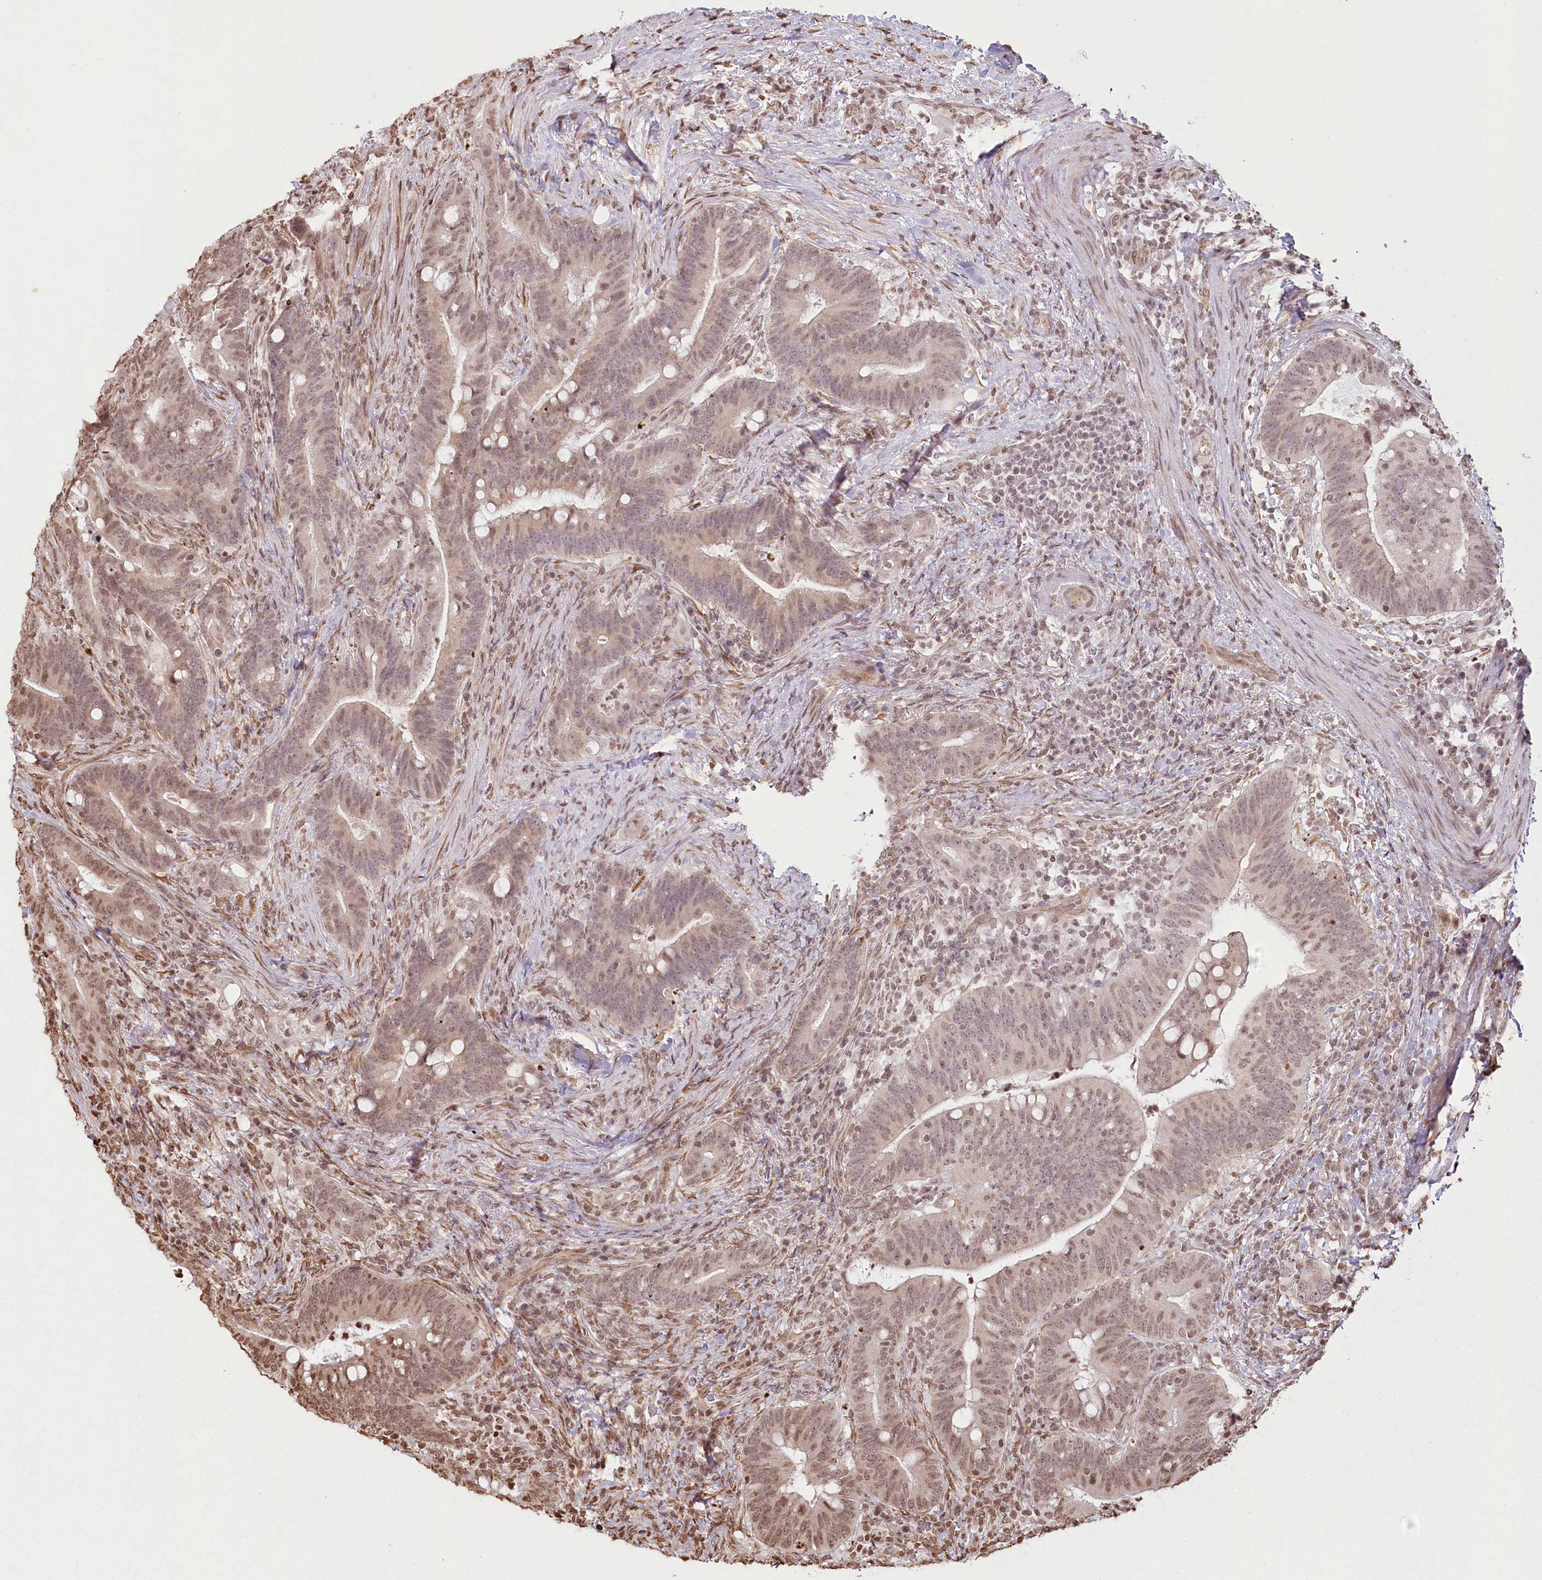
{"staining": {"intensity": "weak", "quantity": ">75%", "location": "nuclear"}, "tissue": "colorectal cancer", "cell_type": "Tumor cells", "image_type": "cancer", "snomed": [{"axis": "morphology", "description": "Adenocarcinoma, NOS"}, {"axis": "topography", "description": "Colon"}], "caption": "Protein expression by IHC displays weak nuclear positivity in approximately >75% of tumor cells in adenocarcinoma (colorectal).", "gene": "FAM13A", "patient": {"sex": "female", "age": 66}}